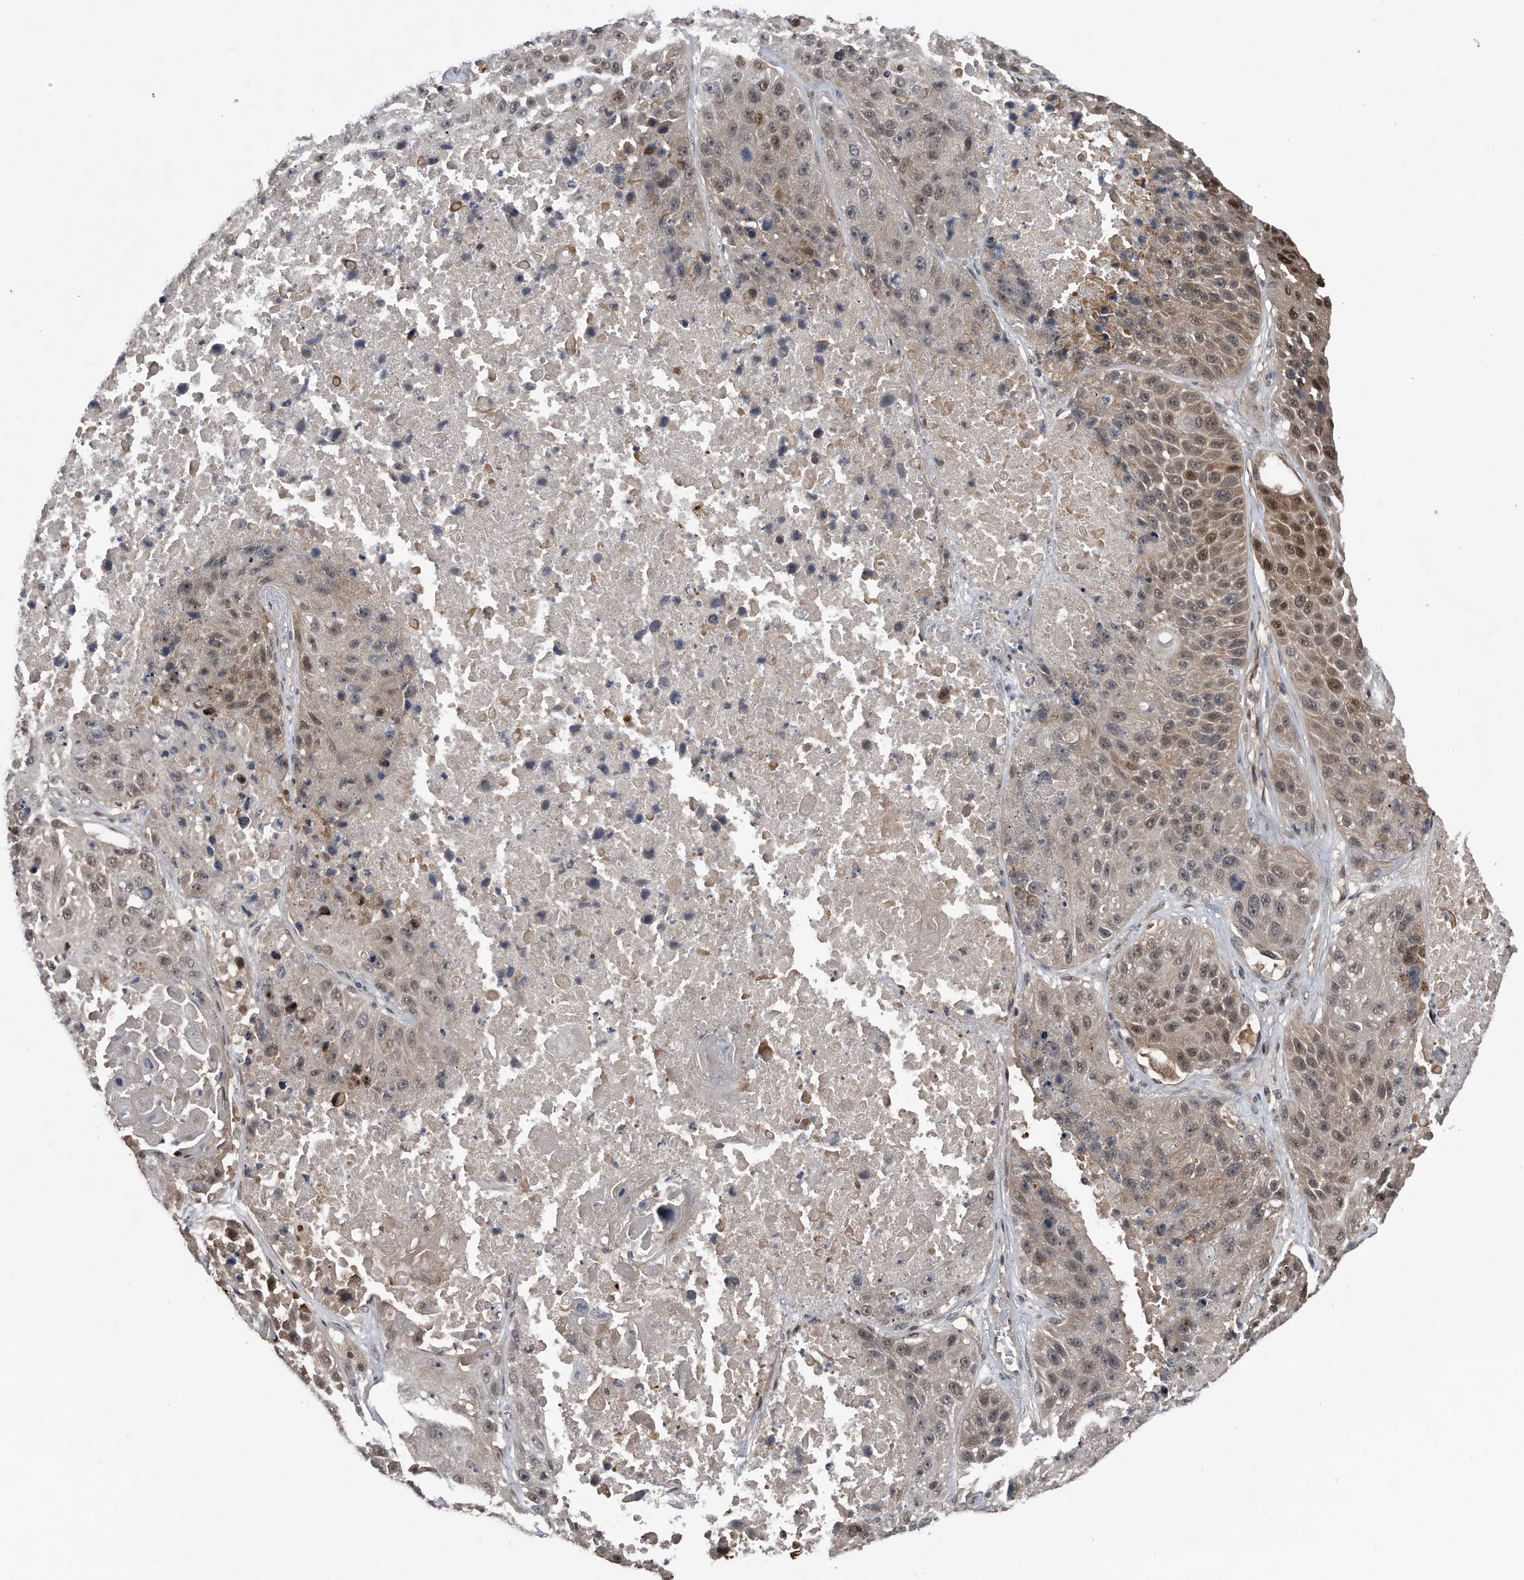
{"staining": {"intensity": "moderate", "quantity": "25%-75%", "location": "cytoplasmic/membranous,nuclear"}, "tissue": "lung cancer", "cell_type": "Tumor cells", "image_type": "cancer", "snomed": [{"axis": "morphology", "description": "Squamous cell carcinoma, NOS"}, {"axis": "topography", "description": "Lung"}], "caption": "This histopathology image displays immunohistochemistry (IHC) staining of lung cancer (squamous cell carcinoma), with medium moderate cytoplasmic/membranous and nuclear staining in about 25%-75% of tumor cells.", "gene": "RAD23B", "patient": {"sex": "male", "age": 61}}